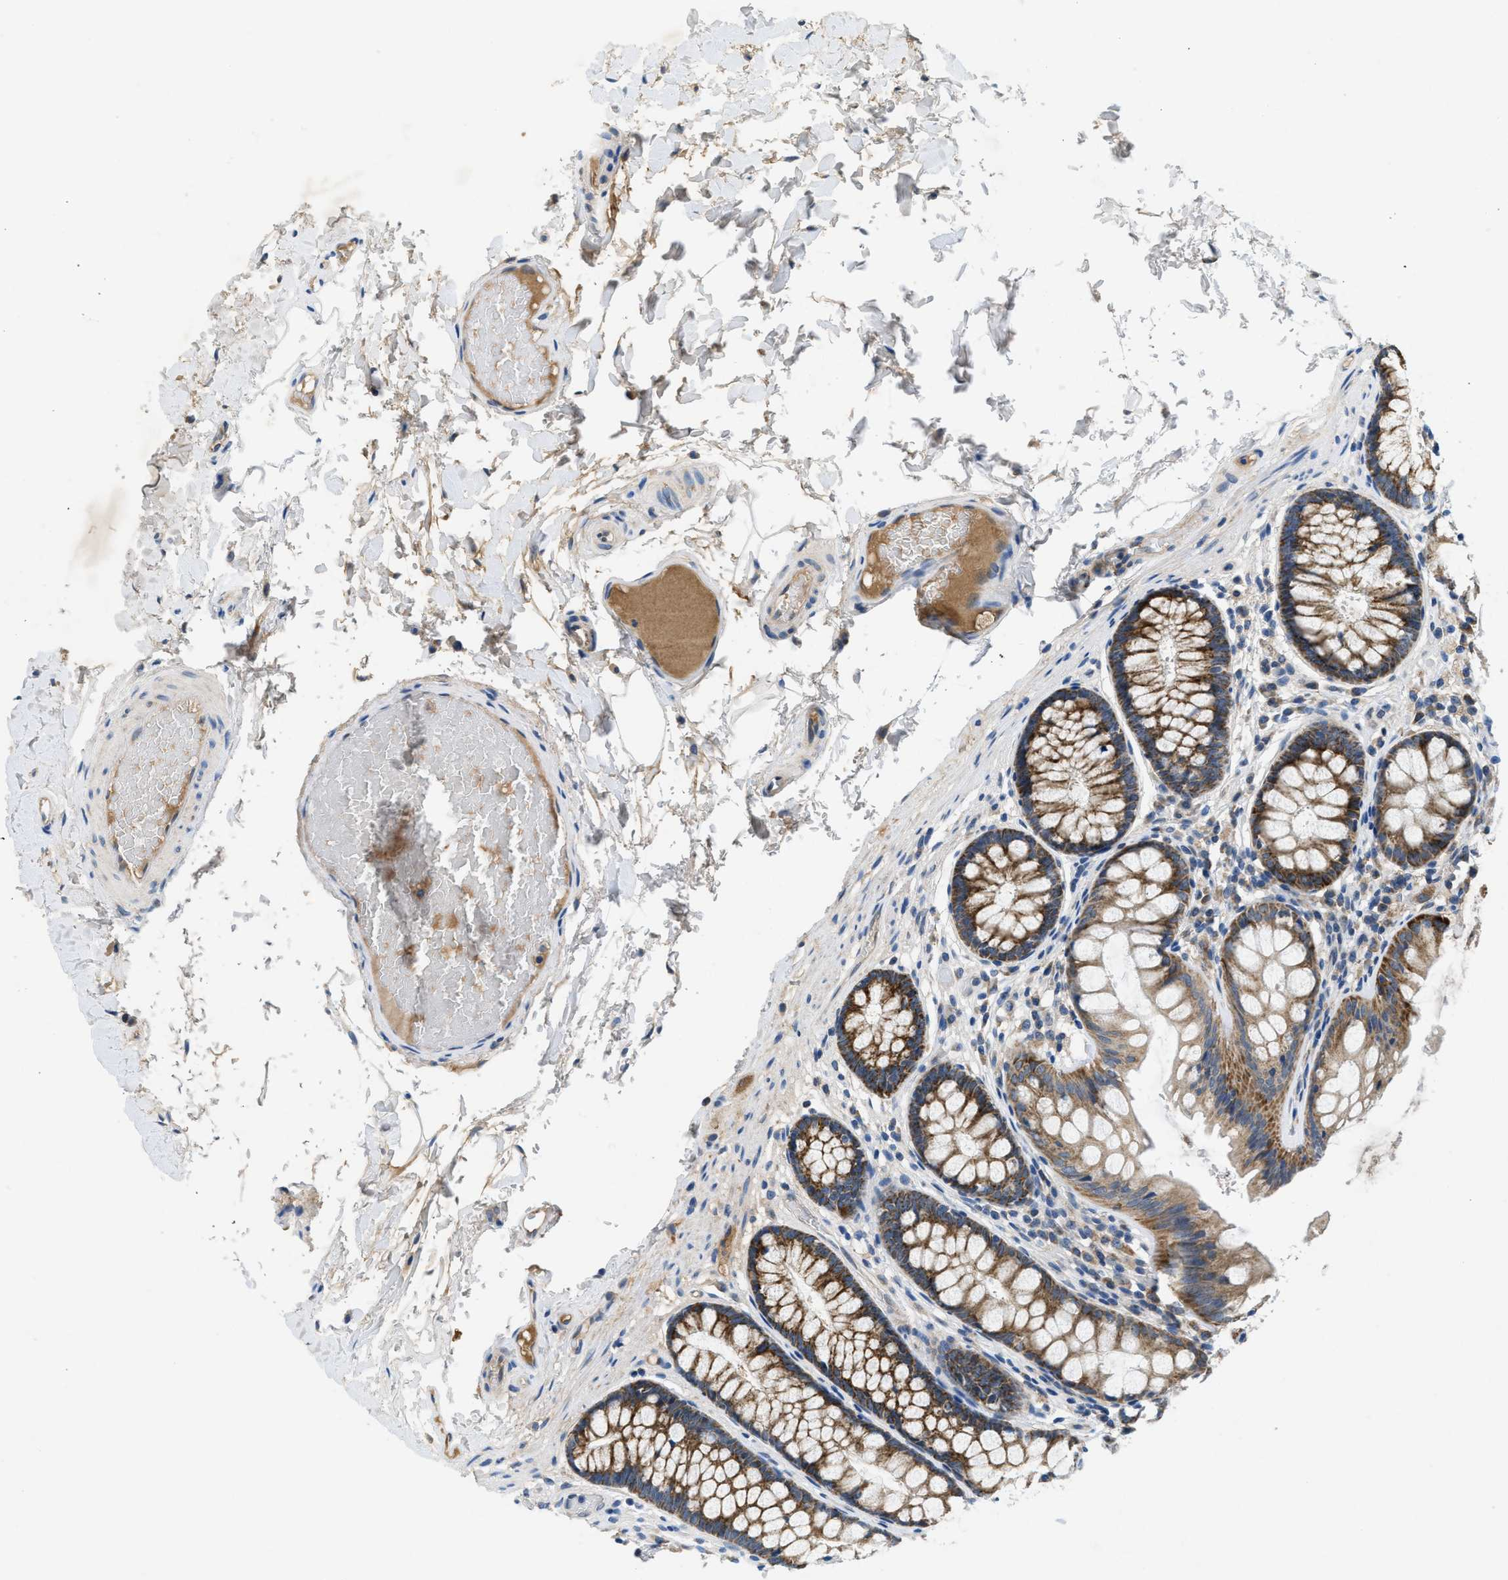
{"staining": {"intensity": "weak", "quantity": ">75%", "location": "cytoplasmic/membranous"}, "tissue": "colon", "cell_type": "Endothelial cells", "image_type": "normal", "snomed": [{"axis": "morphology", "description": "Normal tissue, NOS"}, {"axis": "topography", "description": "Colon"}], "caption": "Immunohistochemical staining of unremarkable human colon shows >75% levels of weak cytoplasmic/membranous protein positivity in about >75% of endothelial cells. The protein is shown in brown color, while the nuclei are stained blue.", "gene": "PNKD", "patient": {"sex": "female", "age": 56}}